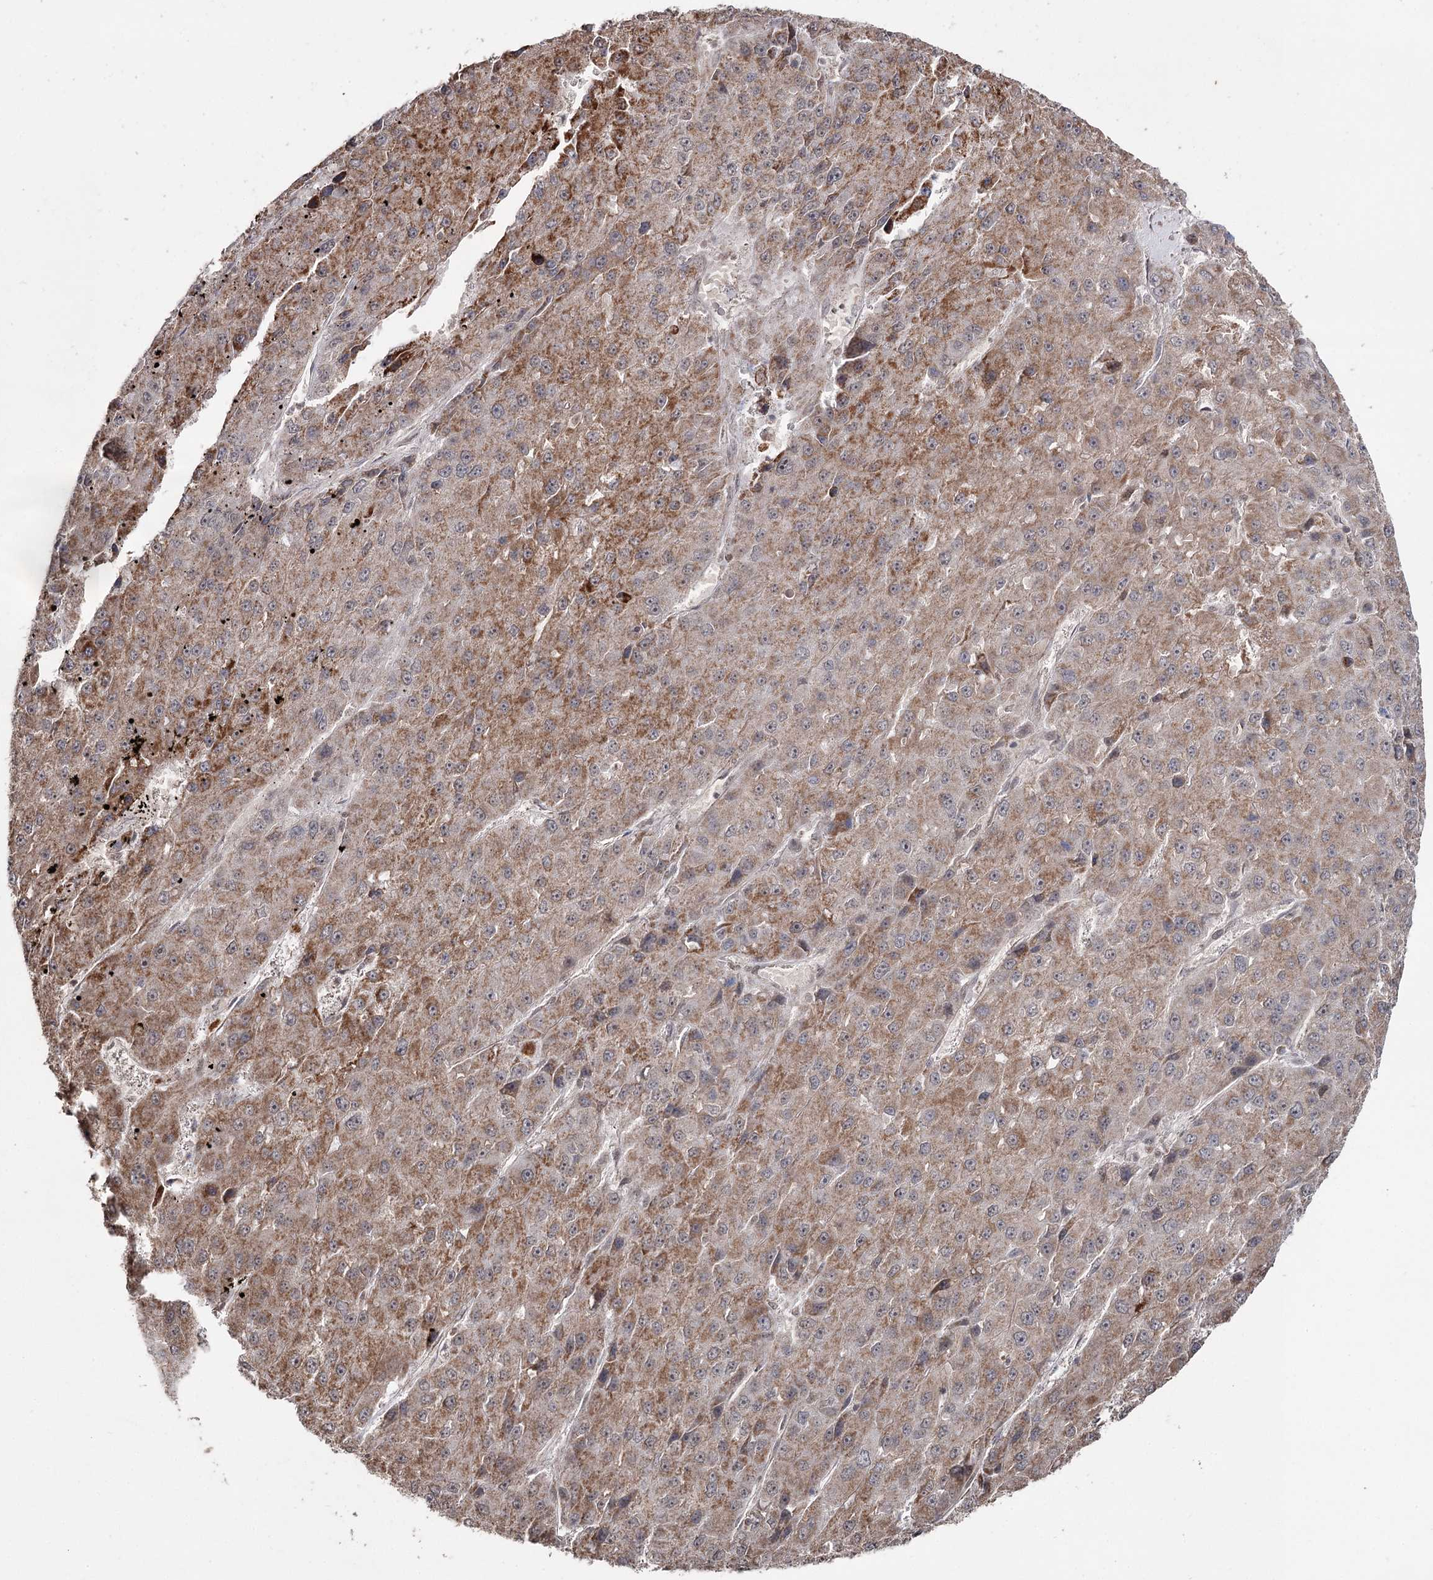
{"staining": {"intensity": "moderate", "quantity": ">75%", "location": "cytoplasmic/membranous"}, "tissue": "liver cancer", "cell_type": "Tumor cells", "image_type": "cancer", "snomed": [{"axis": "morphology", "description": "Carcinoma, Hepatocellular, NOS"}, {"axis": "topography", "description": "Liver"}], "caption": "Immunohistochemical staining of liver cancer demonstrates medium levels of moderate cytoplasmic/membranous protein positivity in approximately >75% of tumor cells.", "gene": "PDHX", "patient": {"sex": "female", "age": 73}}